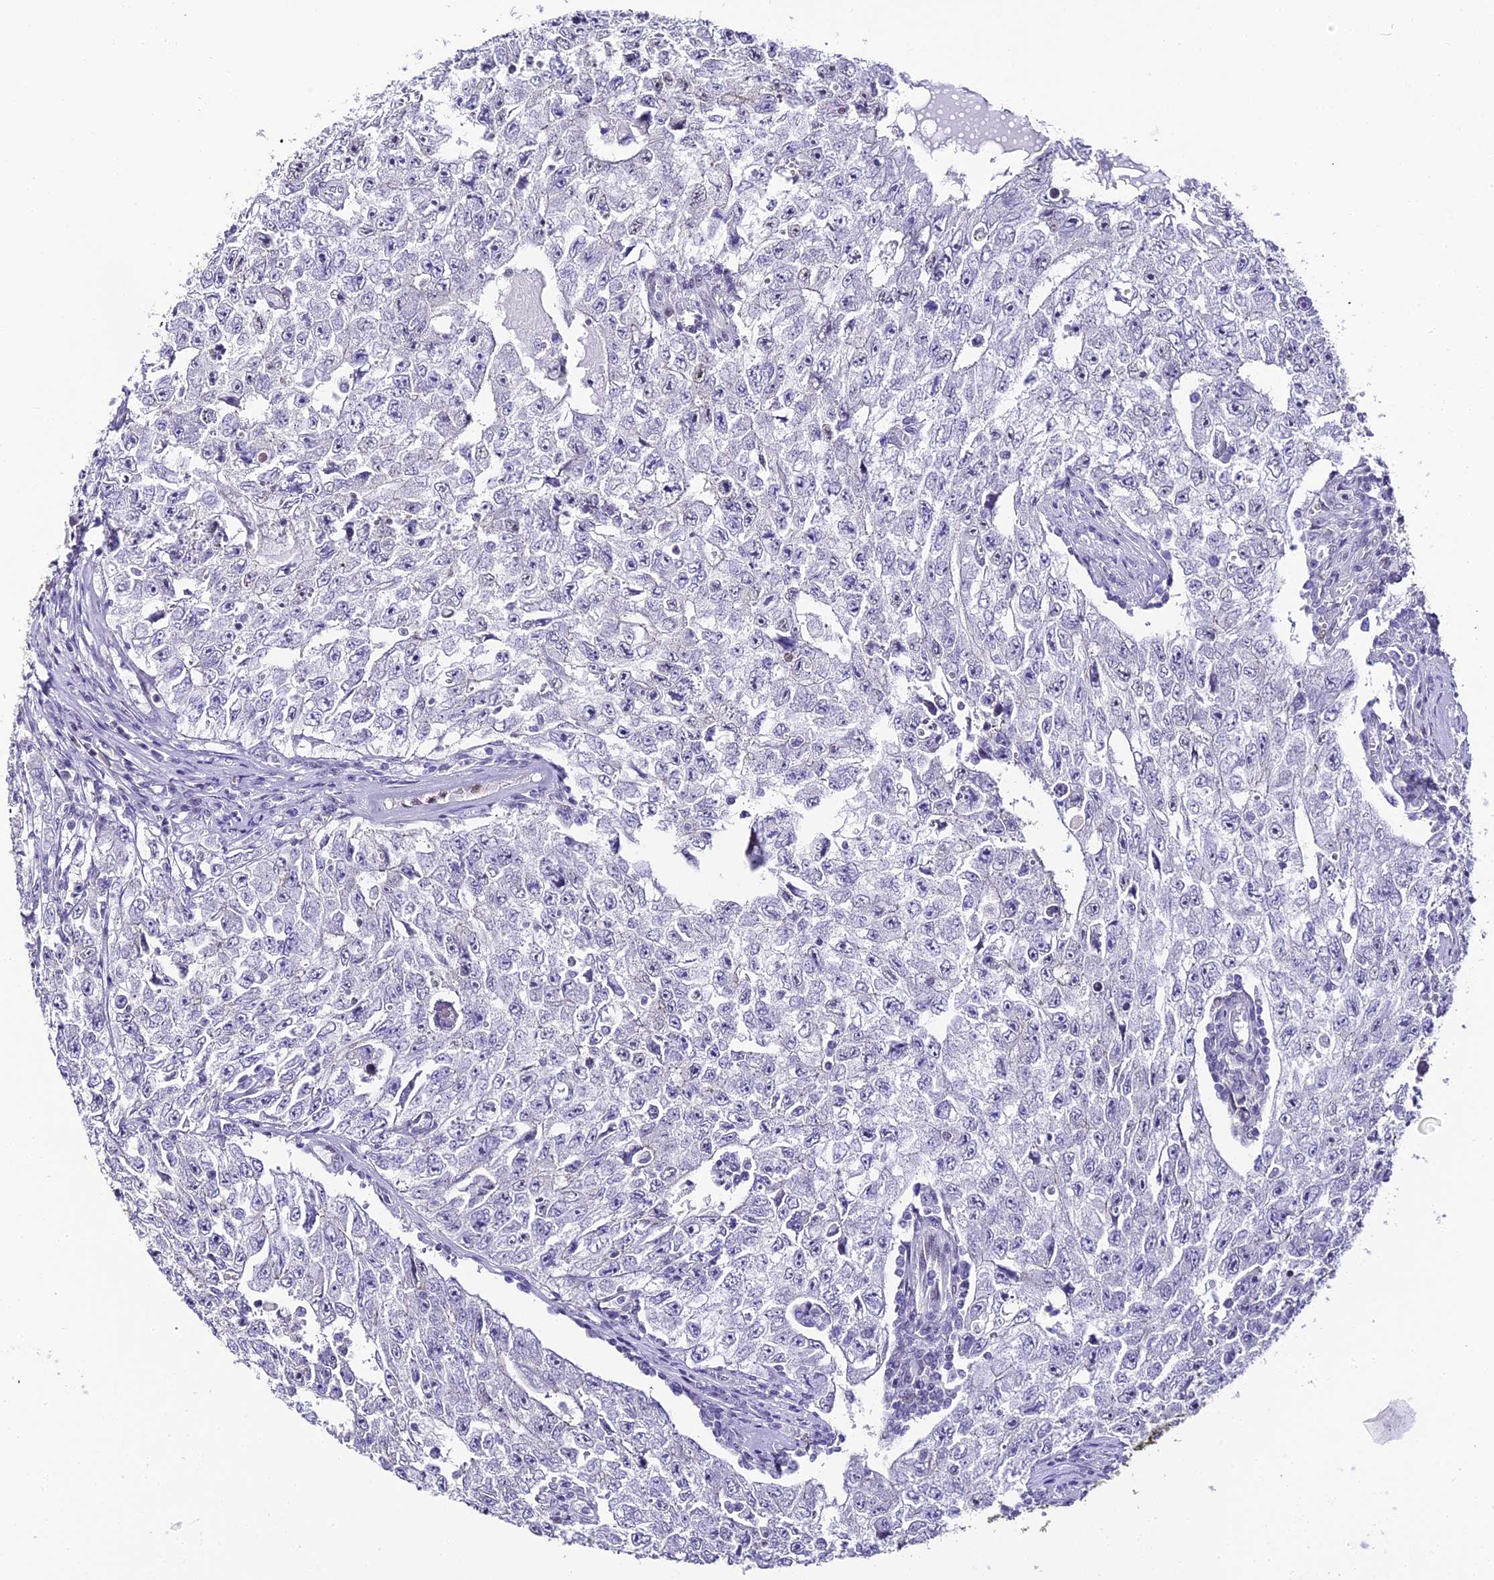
{"staining": {"intensity": "negative", "quantity": "none", "location": "none"}, "tissue": "testis cancer", "cell_type": "Tumor cells", "image_type": "cancer", "snomed": [{"axis": "morphology", "description": "Carcinoma, Embryonal, NOS"}, {"axis": "topography", "description": "Testis"}], "caption": "The immunohistochemistry image has no significant expression in tumor cells of testis cancer tissue.", "gene": "ABHD14A-ACY1", "patient": {"sex": "male", "age": 17}}